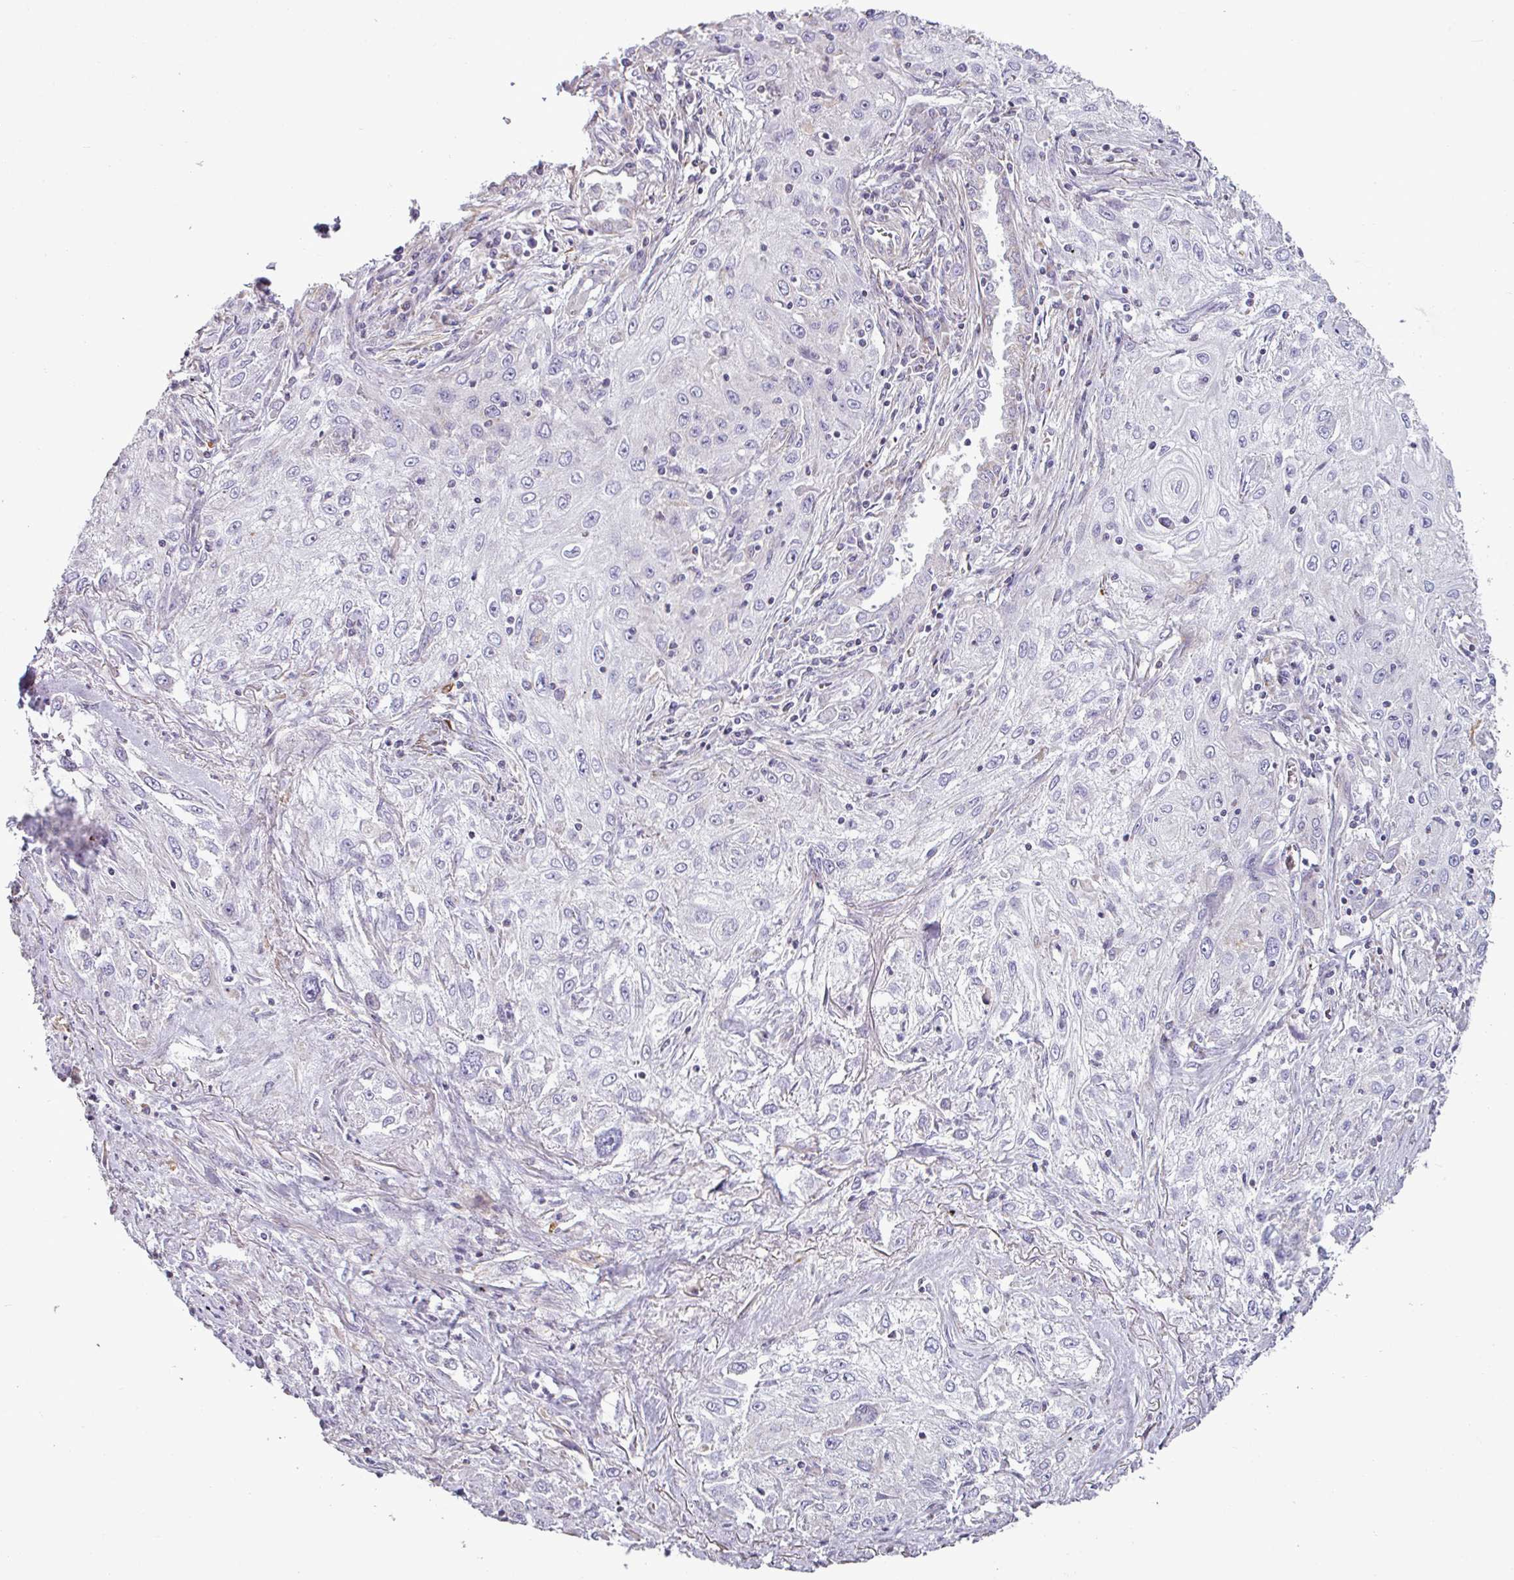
{"staining": {"intensity": "negative", "quantity": "none", "location": "none"}, "tissue": "lung cancer", "cell_type": "Tumor cells", "image_type": "cancer", "snomed": [{"axis": "morphology", "description": "Squamous cell carcinoma, NOS"}, {"axis": "topography", "description": "Lung"}], "caption": "This is an immunohistochemistry photomicrograph of squamous cell carcinoma (lung). There is no expression in tumor cells.", "gene": "BTN2A2", "patient": {"sex": "female", "age": 69}}